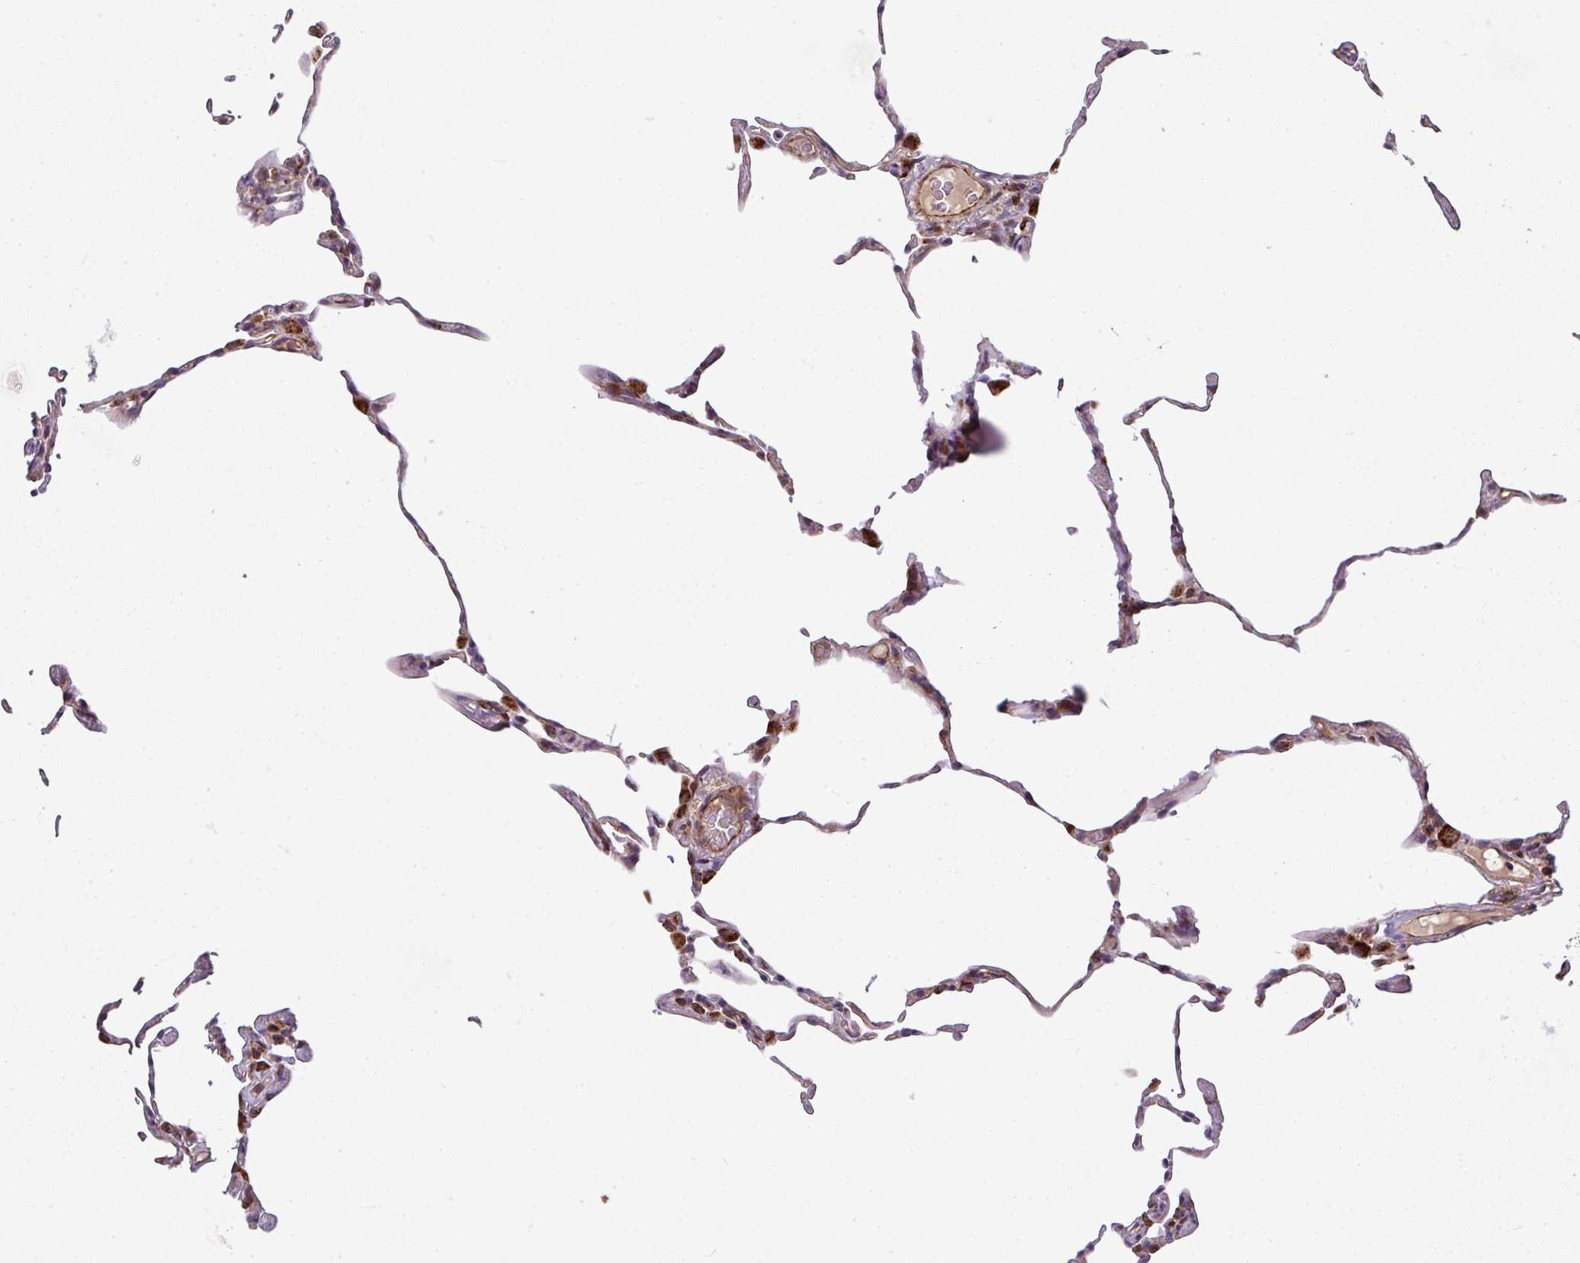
{"staining": {"intensity": "moderate", "quantity": "25%-75%", "location": "cytoplasmic/membranous"}, "tissue": "lung", "cell_type": "Alveolar cells", "image_type": "normal", "snomed": [{"axis": "morphology", "description": "Normal tissue, NOS"}, {"axis": "topography", "description": "Lung"}], "caption": "Immunohistochemical staining of unremarkable lung displays 25%-75% levels of moderate cytoplasmic/membranous protein positivity in about 25%-75% of alveolar cells.", "gene": "PRELID3B", "patient": {"sex": "female", "age": 57}}